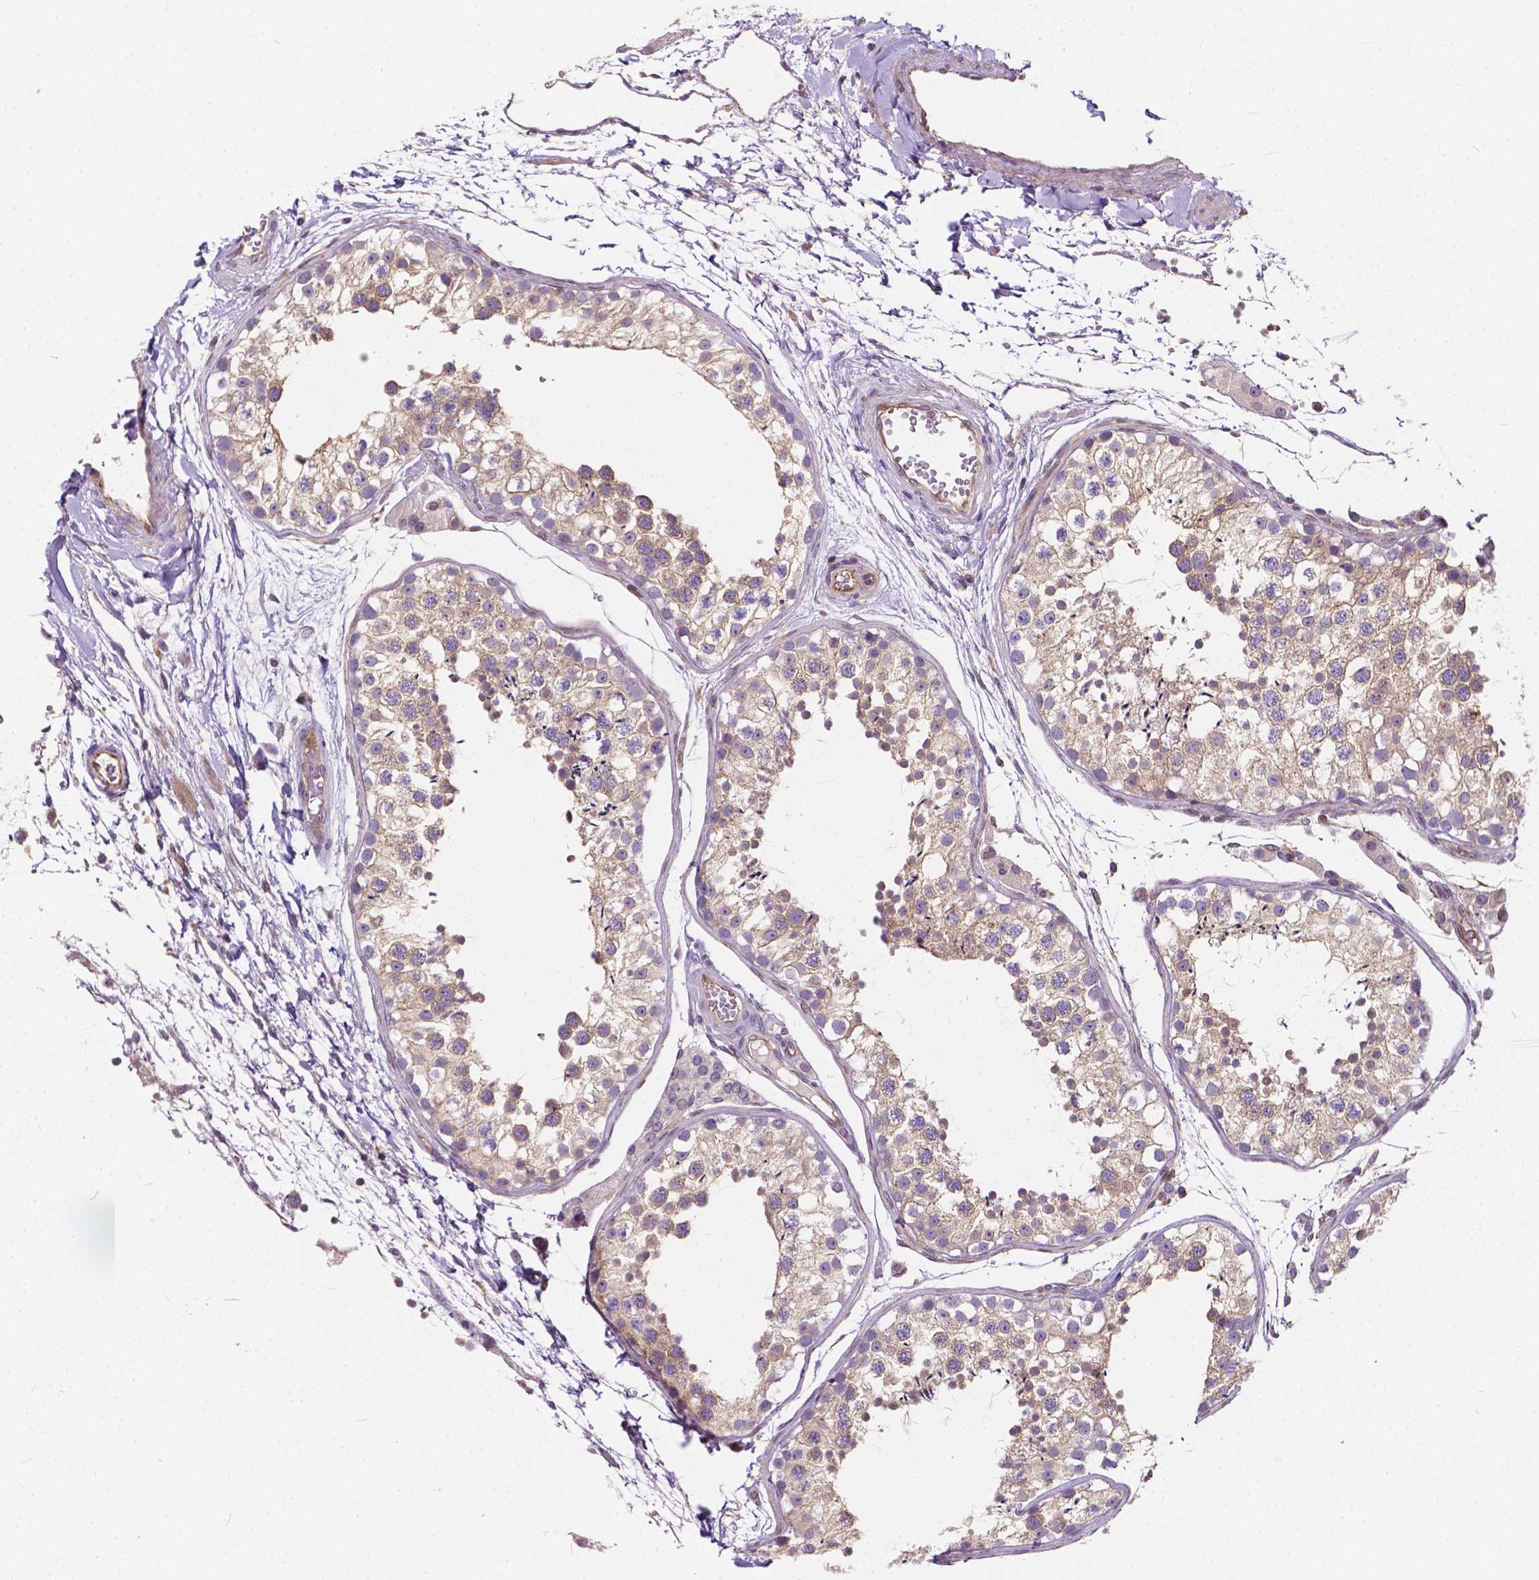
{"staining": {"intensity": "moderate", "quantity": ">75%", "location": "cytoplasmic/membranous"}, "tissue": "testis", "cell_type": "Cells in seminiferous ducts", "image_type": "normal", "snomed": [{"axis": "morphology", "description": "Normal tissue, NOS"}, {"axis": "topography", "description": "Testis"}], "caption": "DAB immunohistochemical staining of benign human testis reveals moderate cytoplasmic/membranous protein expression in approximately >75% of cells in seminiferous ducts.", "gene": "INPP5E", "patient": {"sex": "male", "age": 29}}